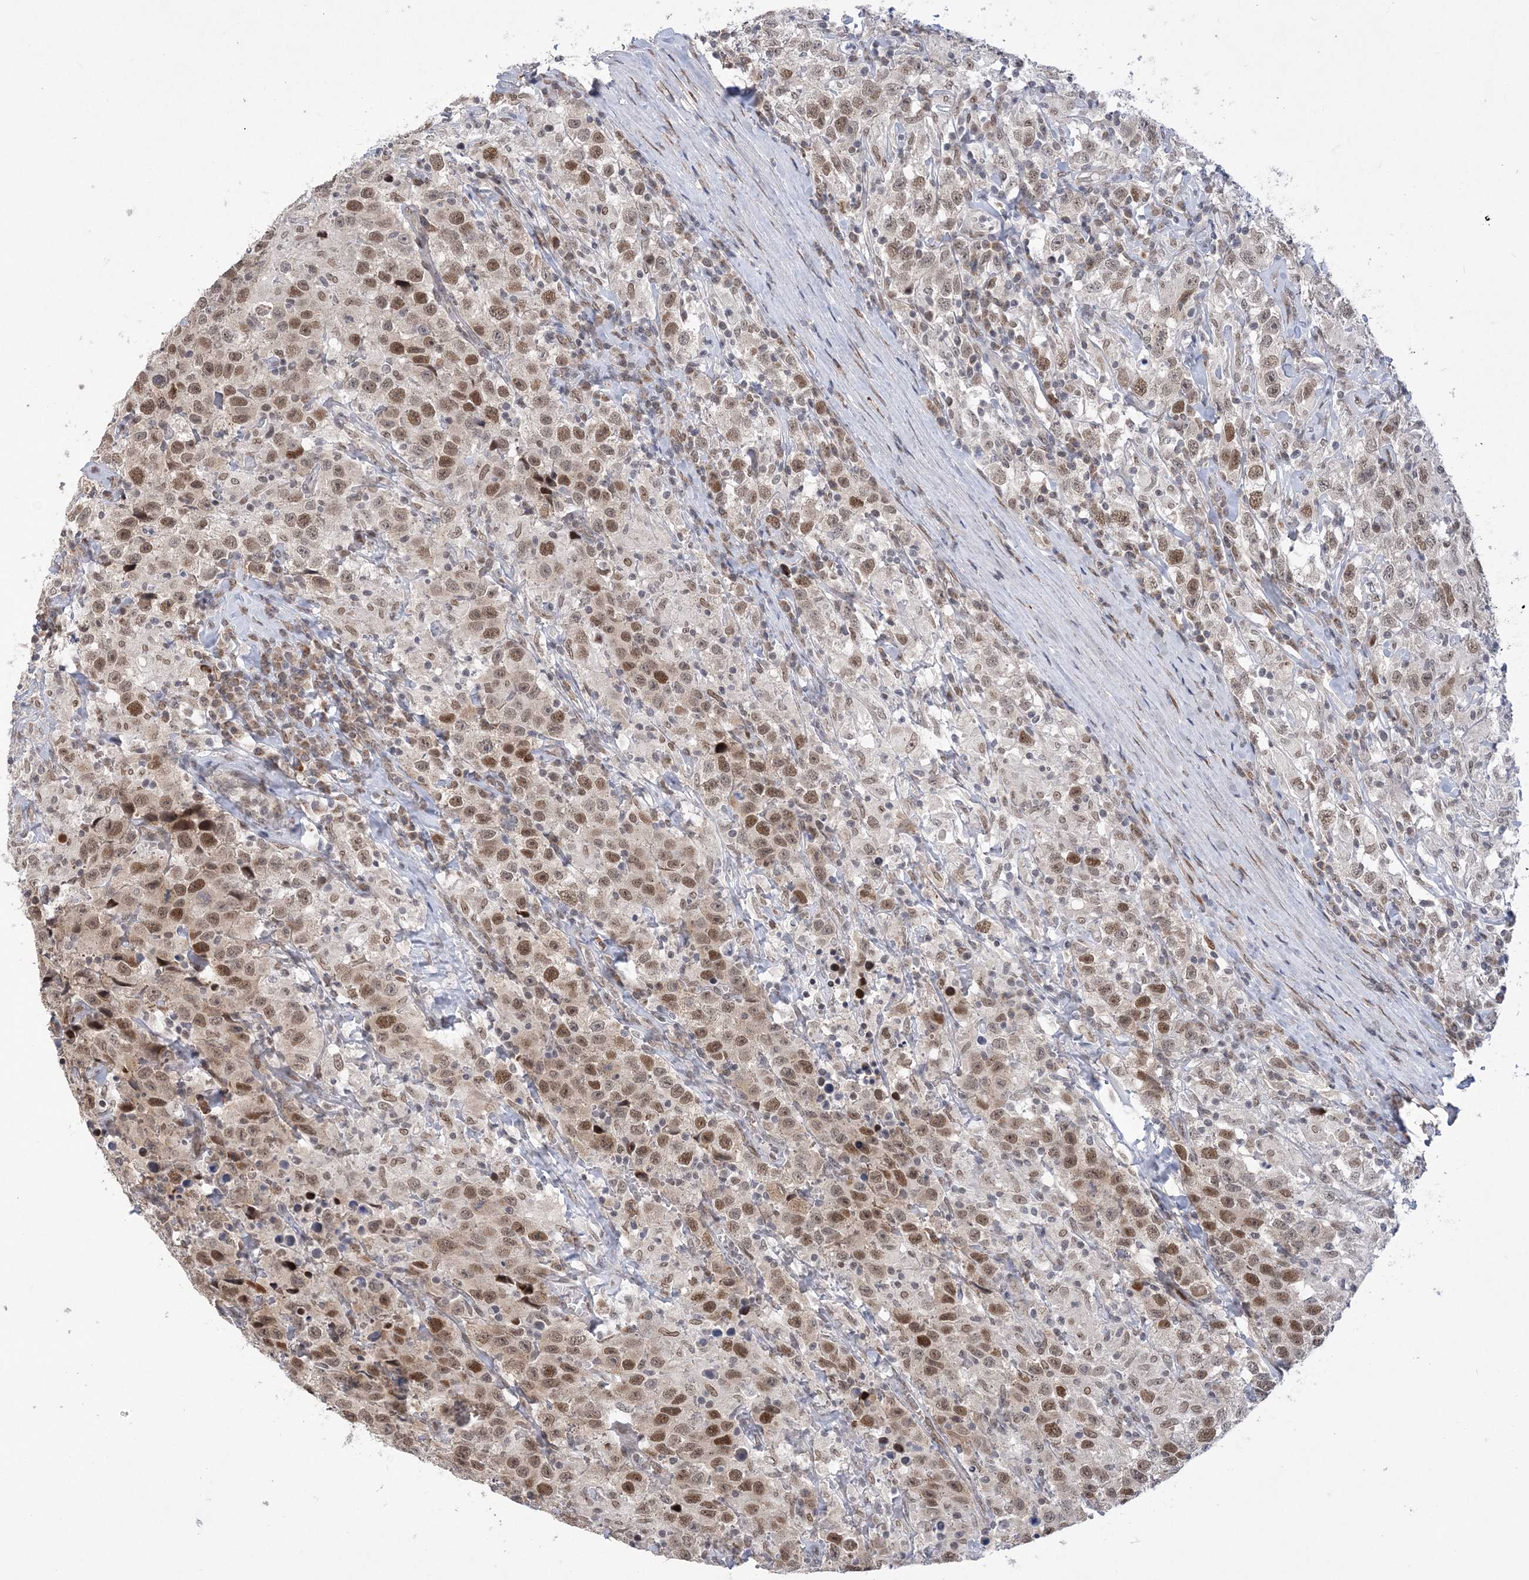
{"staining": {"intensity": "moderate", "quantity": ">75%", "location": "nuclear"}, "tissue": "testis cancer", "cell_type": "Tumor cells", "image_type": "cancer", "snomed": [{"axis": "morphology", "description": "Seminoma, NOS"}, {"axis": "topography", "description": "Testis"}], "caption": "A brown stain labels moderate nuclear positivity of a protein in testis cancer (seminoma) tumor cells.", "gene": "WAC", "patient": {"sex": "male", "age": 41}}